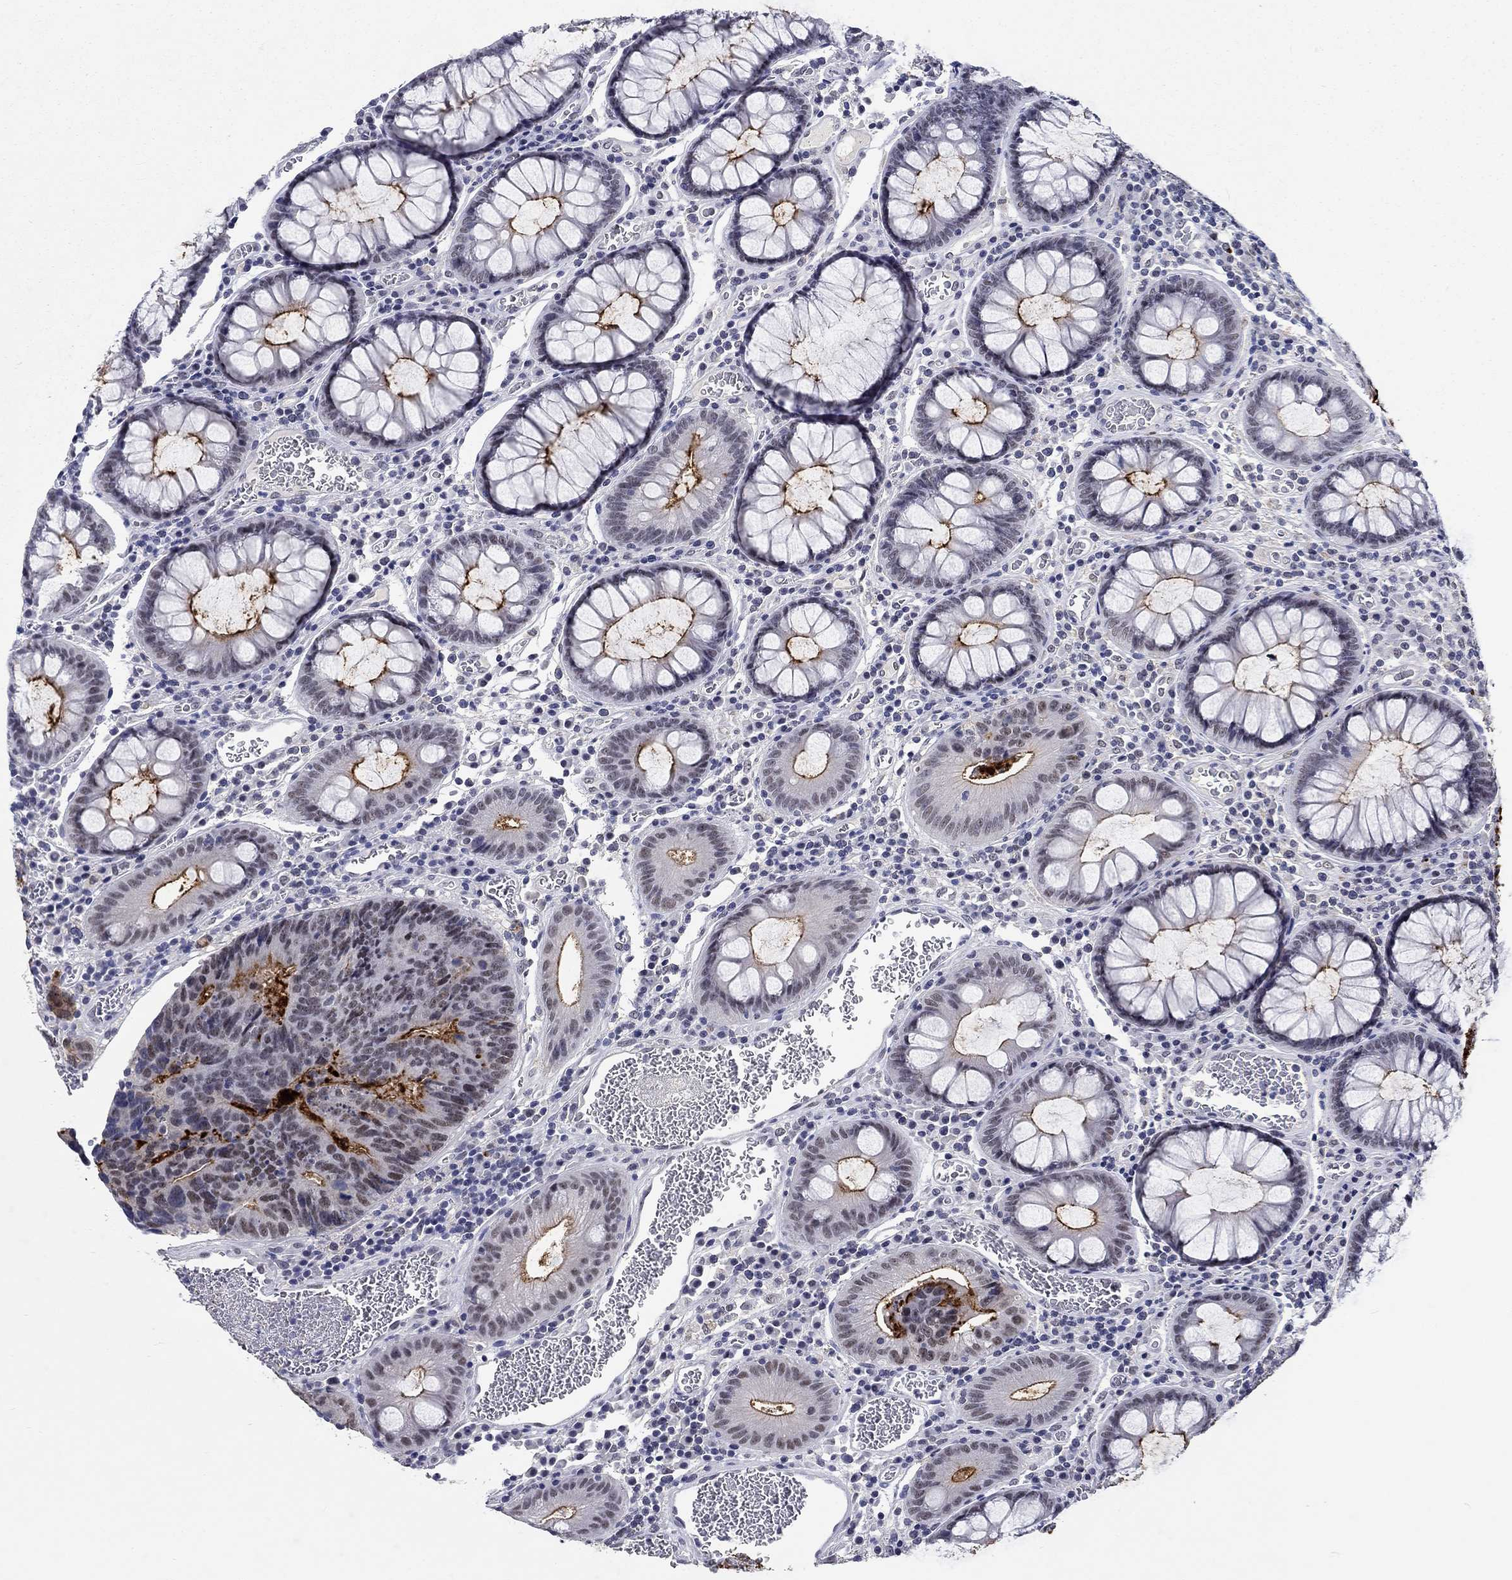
{"staining": {"intensity": "strong", "quantity": "<25%", "location": "cytoplasmic/membranous"}, "tissue": "colorectal cancer", "cell_type": "Tumor cells", "image_type": "cancer", "snomed": [{"axis": "morphology", "description": "Adenocarcinoma, NOS"}, {"axis": "topography", "description": "Colon"}], "caption": "Human colorectal cancer stained with a protein marker reveals strong staining in tumor cells.", "gene": "GRIN1", "patient": {"sex": "female", "age": 48}}